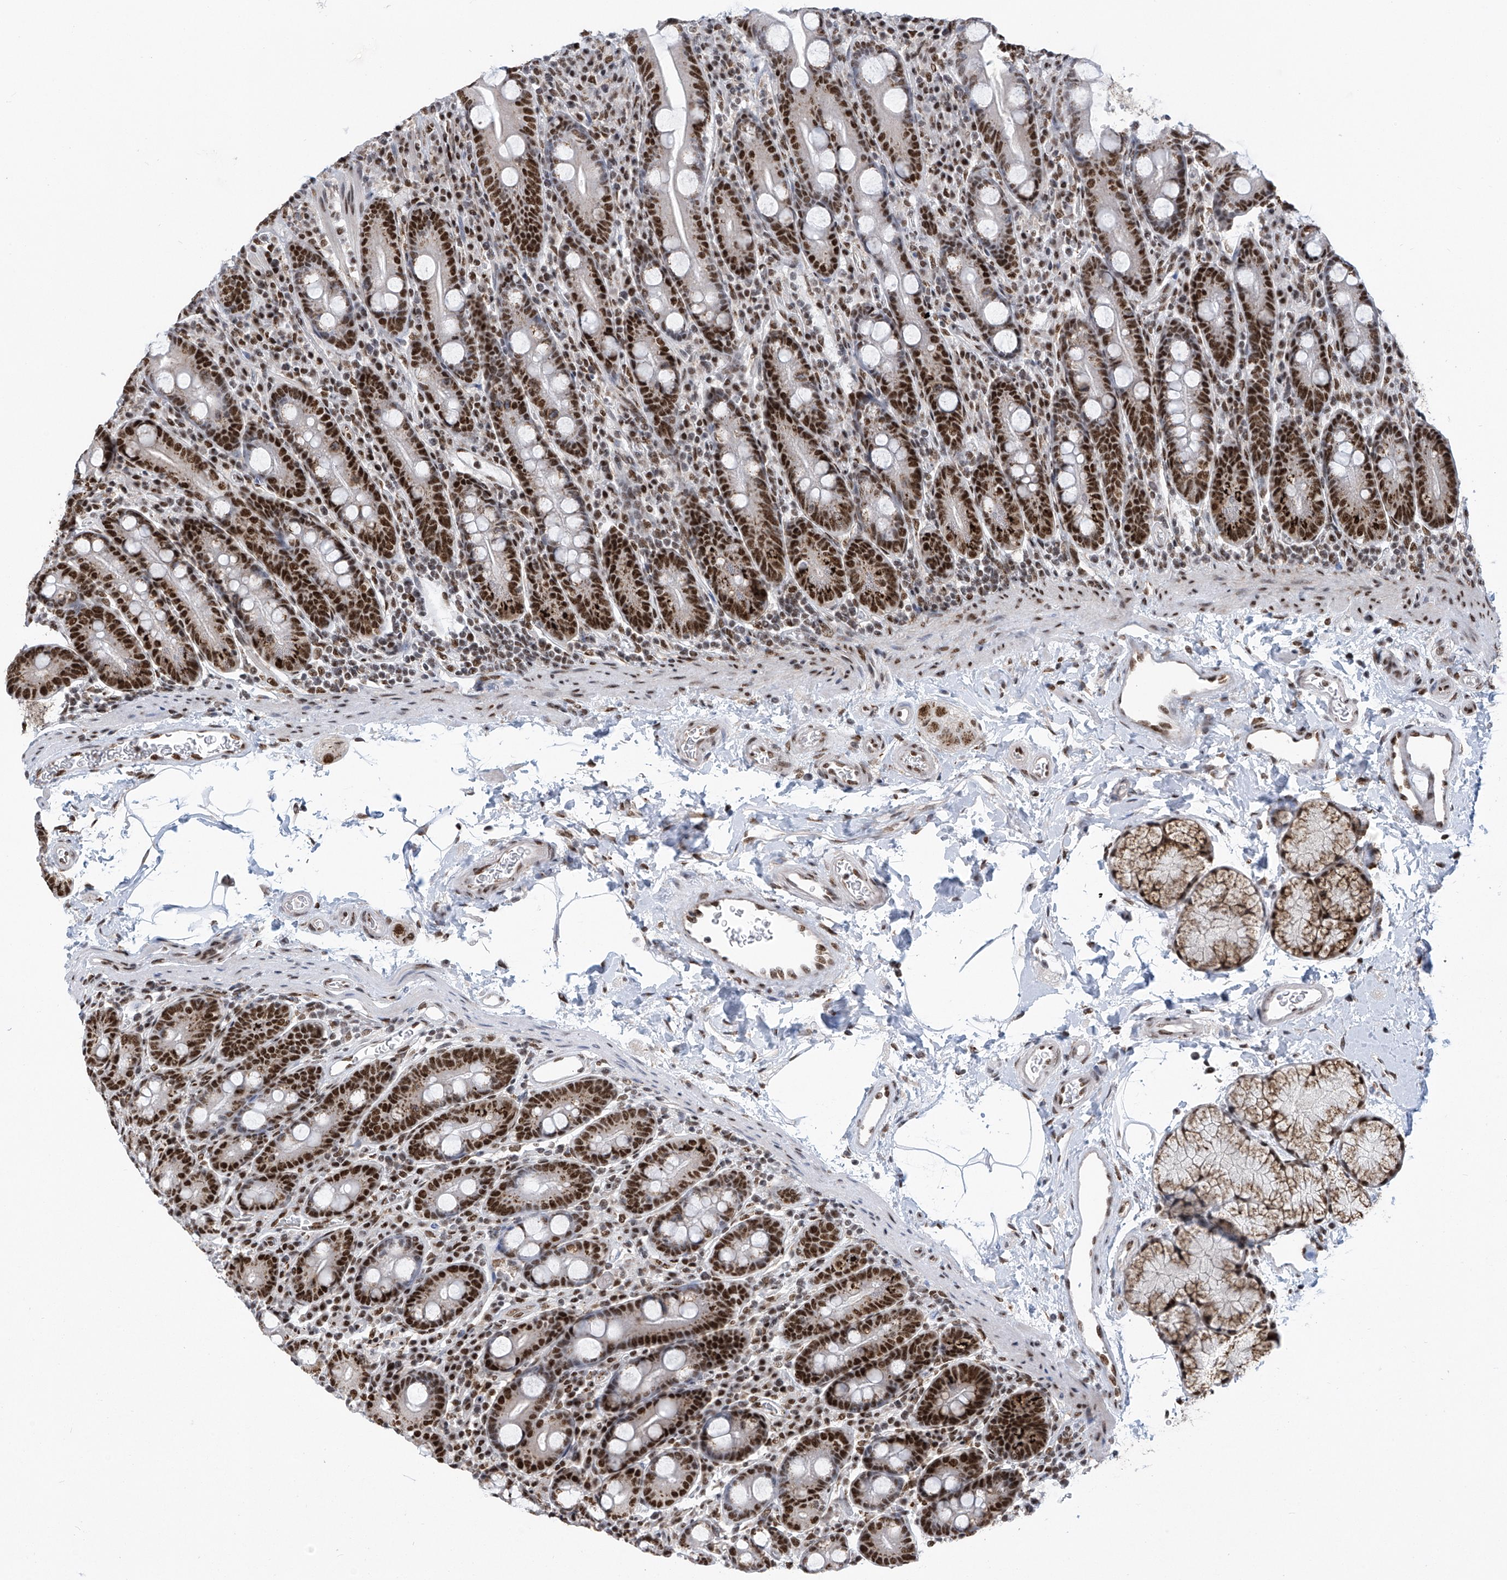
{"staining": {"intensity": "strong", "quantity": ">75%", "location": "cytoplasmic/membranous,nuclear"}, "tissue": "duodenum", "cell_type": "Glandular cells", "image_type": "normal", "snomed": [{"axis": "morphology", "description": "Normal tissue, NOS"}, {"axis": "topography", "description": "Duodenum"}], "caption": "IHC (DAB (3,3'-diaminobenzidine)) staining of normal human duodenum exhibits strong cytoplasmic/membranous,nuclear protein expression in about >75% of glandular cells.", "gene": "APLF", "patient": {"sex": "male", "age": 35}}